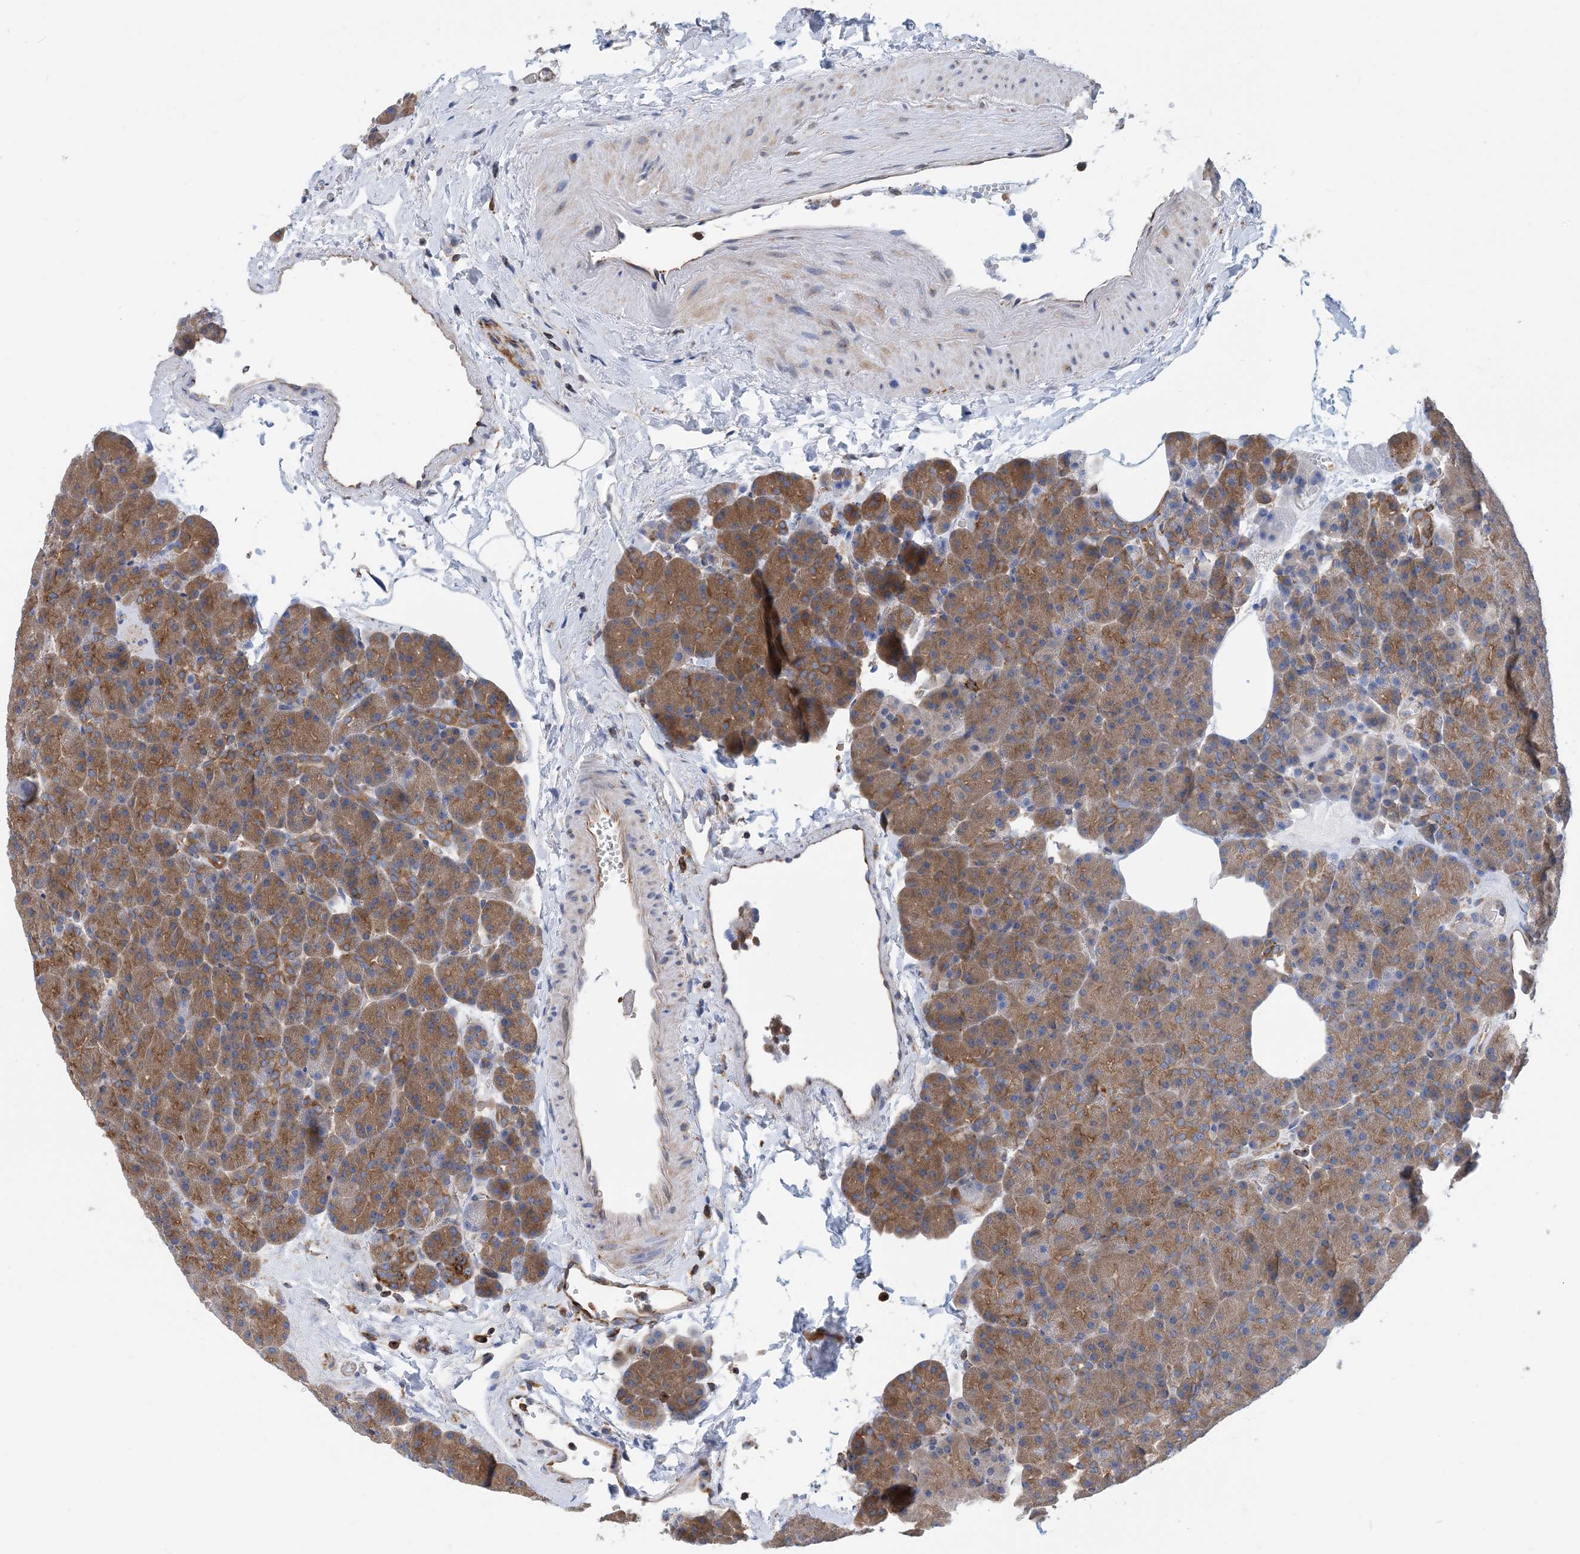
{"staining": {"intensity": "moderate", "quantity": ">75%", "location": "cytoplasmic/membranous"}, "tissue": "pancreas", "cell_type": "Exocrine glandular cells", "image_type": "normal", "snomed": [{"axis": "morphology", "description": "Normal tissue, NOS"}, {"axis": "morphology", "description": "Carcinoid, malignant, NOS"}, {"axis": "topography", "description": "Pancreas"}], "caption": "Pancreas stained for a protein displays moderate cytoplasmic/membranous positivity in exocrine glandular cells. Nuclei are stained in blue.", "gene": "DYNC1LI1", "patient": {"sex": "female", "age": 35}}